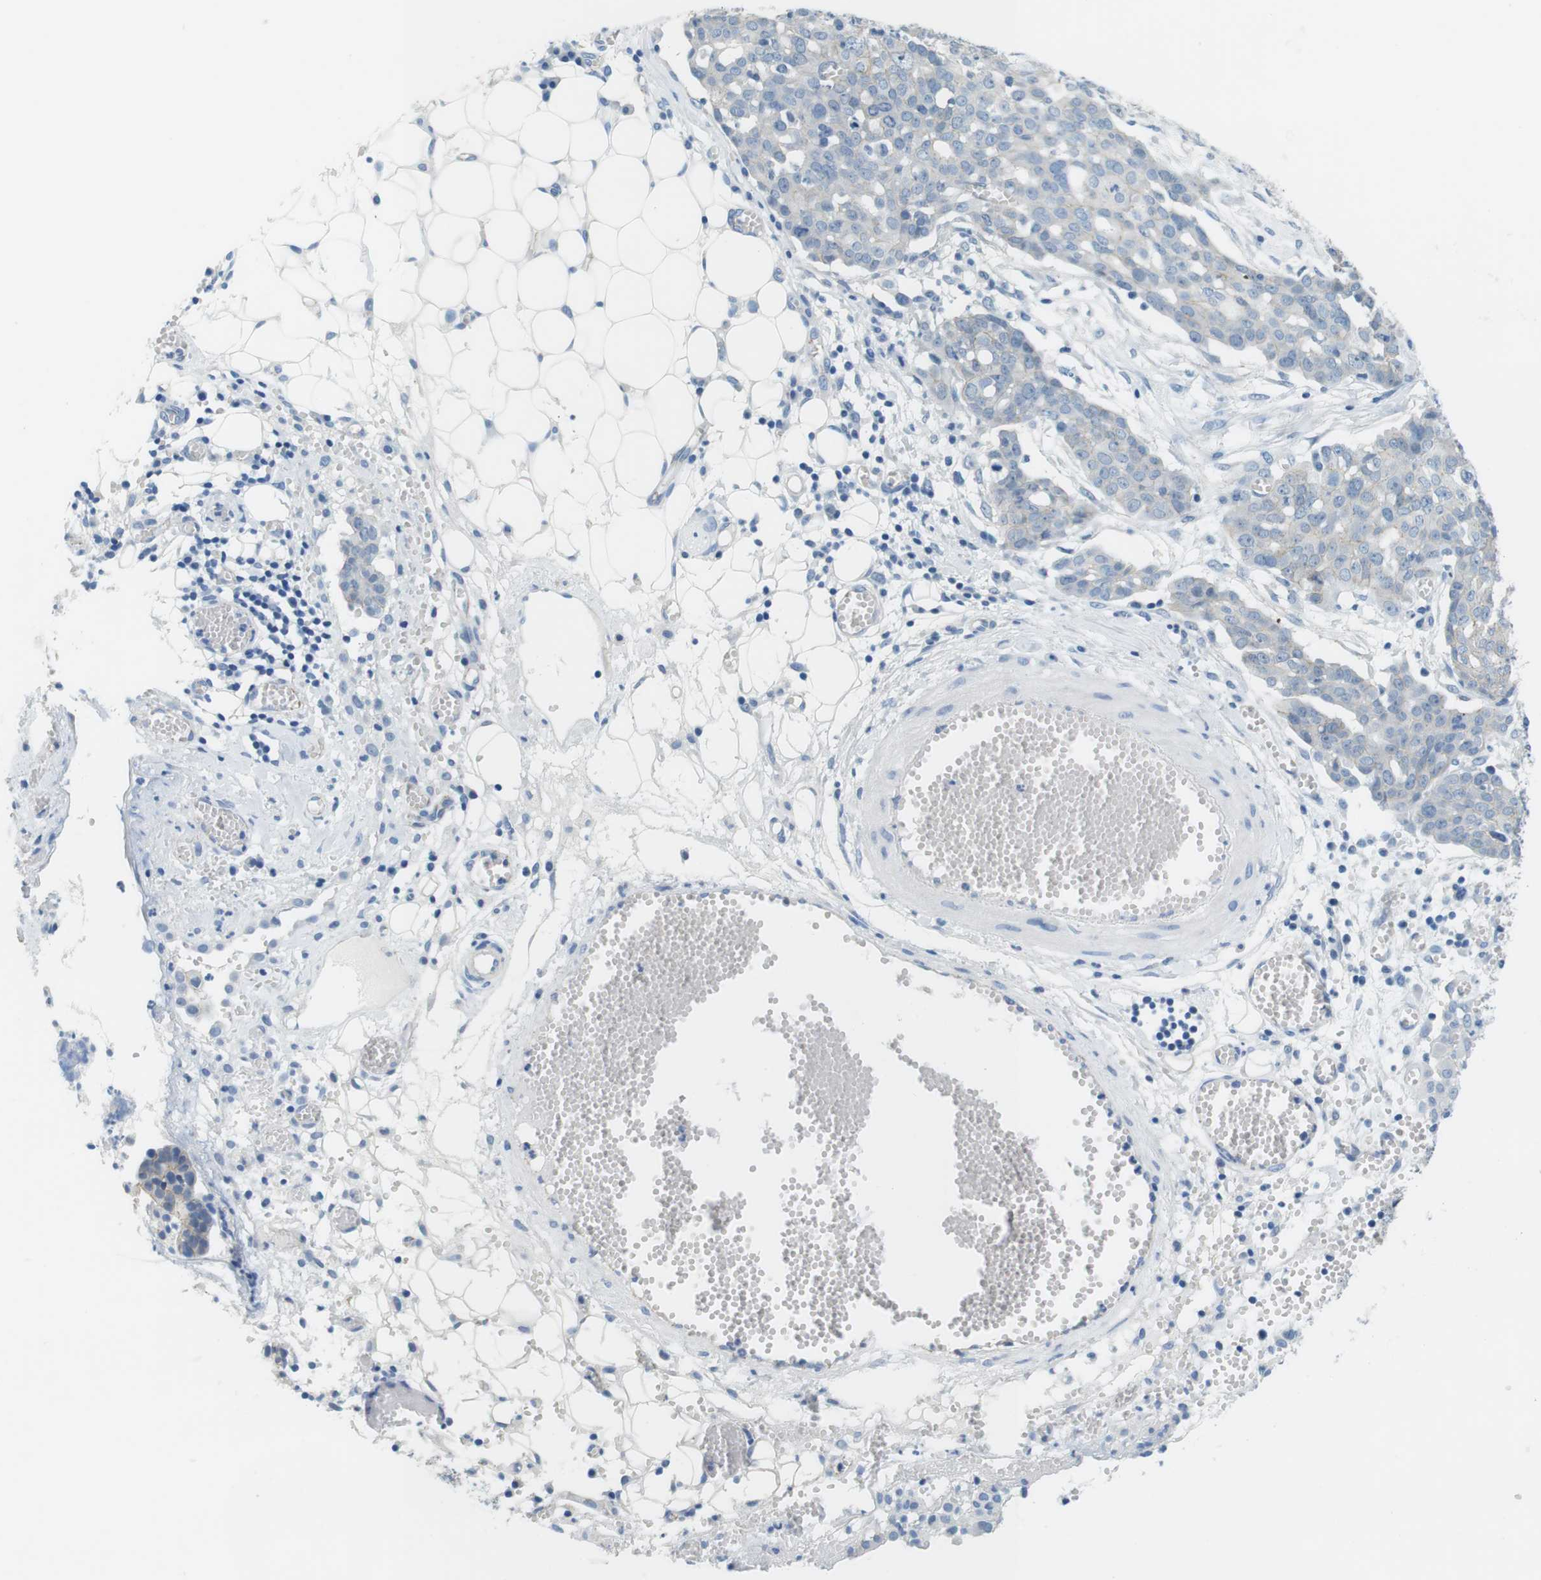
{"staining": {"intensity": "weak", "quantity": "<25%", "location": "cytoplasmic/membranous"}, "tissue": "ovarian cancer", "cell_type": "Tumor cells", "image_type": "cancer", "snomed": [{"axis": "morphology", "description": "Cystadenocarcinoma, serous, NOS"}, {"axis": "topography", "description": "Soft tissue"}, {"axis": "topography", "description": "Ovary"}], "caption": "Human ovarian cancer stained for a protein using immunohistochemistry shows no staining in tumor cells.", "gene": "SLC6A6", "patient": {"sex": "female", "age": 57}}